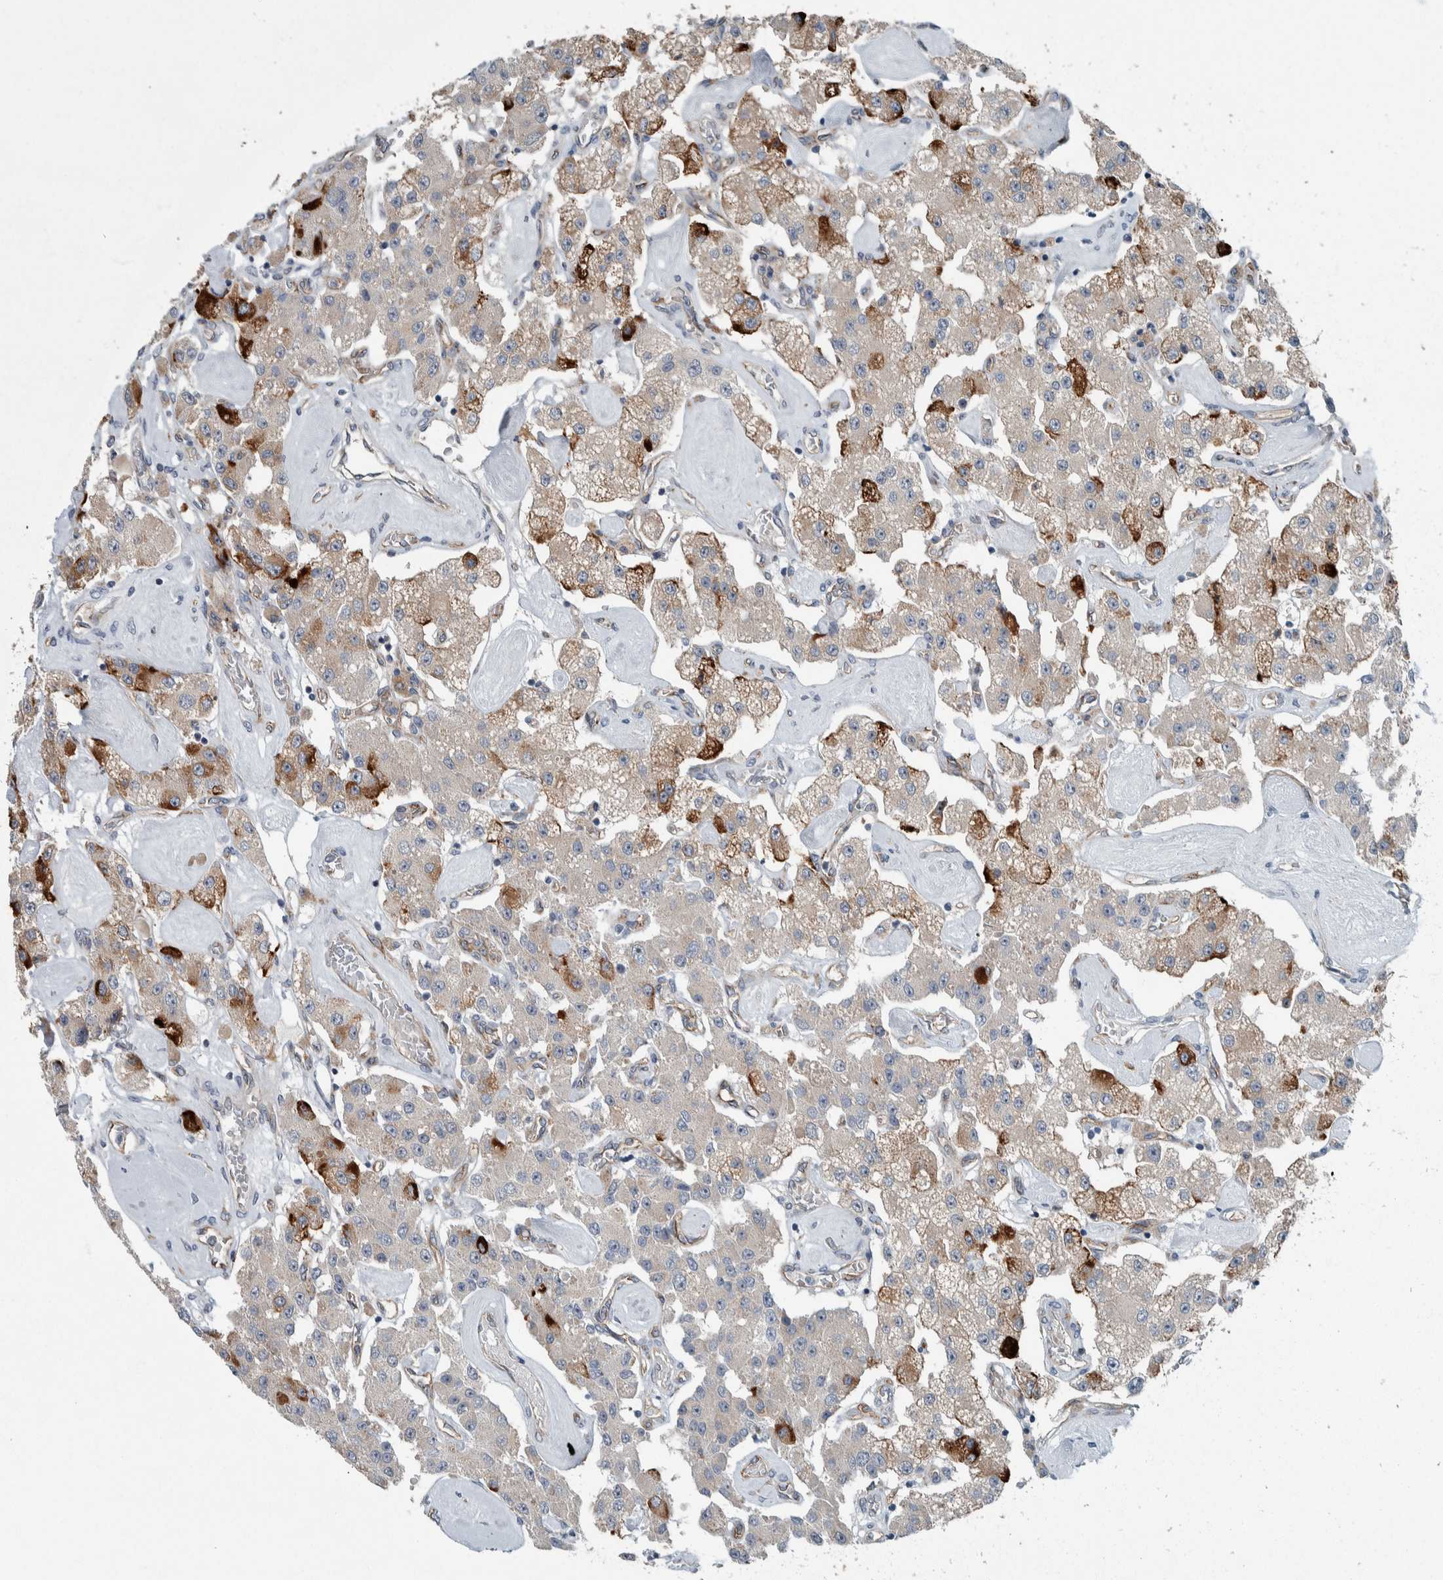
{"staining": {"intensity": "strong", "quantity": "<25%", "location": "cytoplasmic/membranous"}, "tissue": "carcinoid", "cell_type": "Tumor cells", "image_type": "cancer", "snomed": [{"axis": "morphology", "description": "Carcinoid, malignant, NOS"}, {"axis": "topography", "description": "Pancreas"}], "caption": "A medium amount of strong cytoplasmic/membranous positivity is present in about <25% of tumor cells in carcinoid tissue.", "gene": "USP25", "patient": {"sex": "male", "age": 41}}